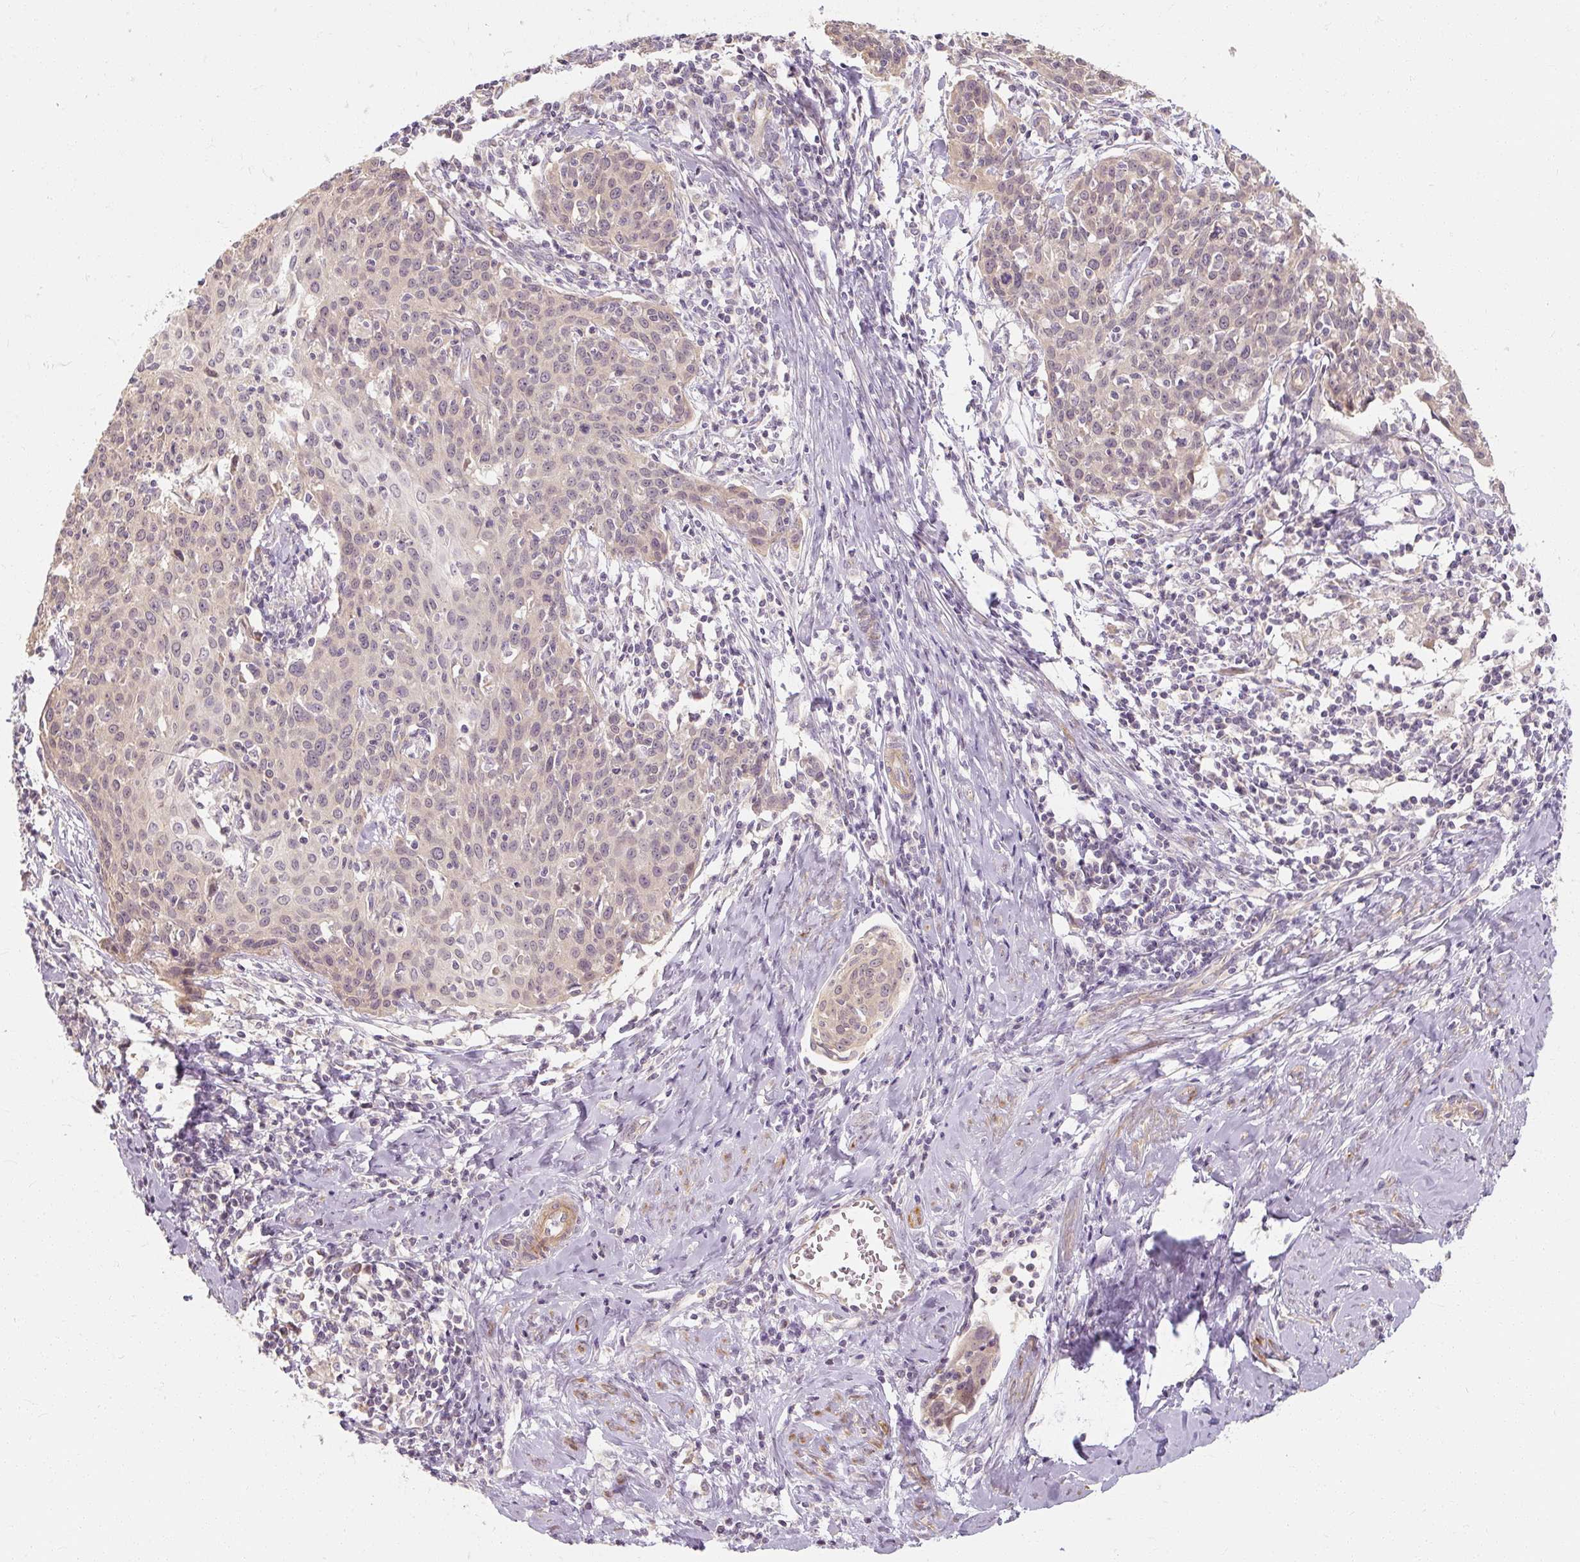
{"staining": {"intensity": "negative", "quantity": "none", "location": "none"}, "tissue": "cervical cancer", "cell_type": "Tumor cells", "image_type": "cancer", "snomed": [{"axis": "morphology", "description": "Squamous cell carcinoma, NOS"}, {"axis": "topography", "description": "Cervix"}], "caption": "Cervical cancer stained for a protein using immunohistochemistry (IHC) reveals no expression tumor cells.", "gene": "RB1CC1", "patient": {"sex": "female", "age": 38}}